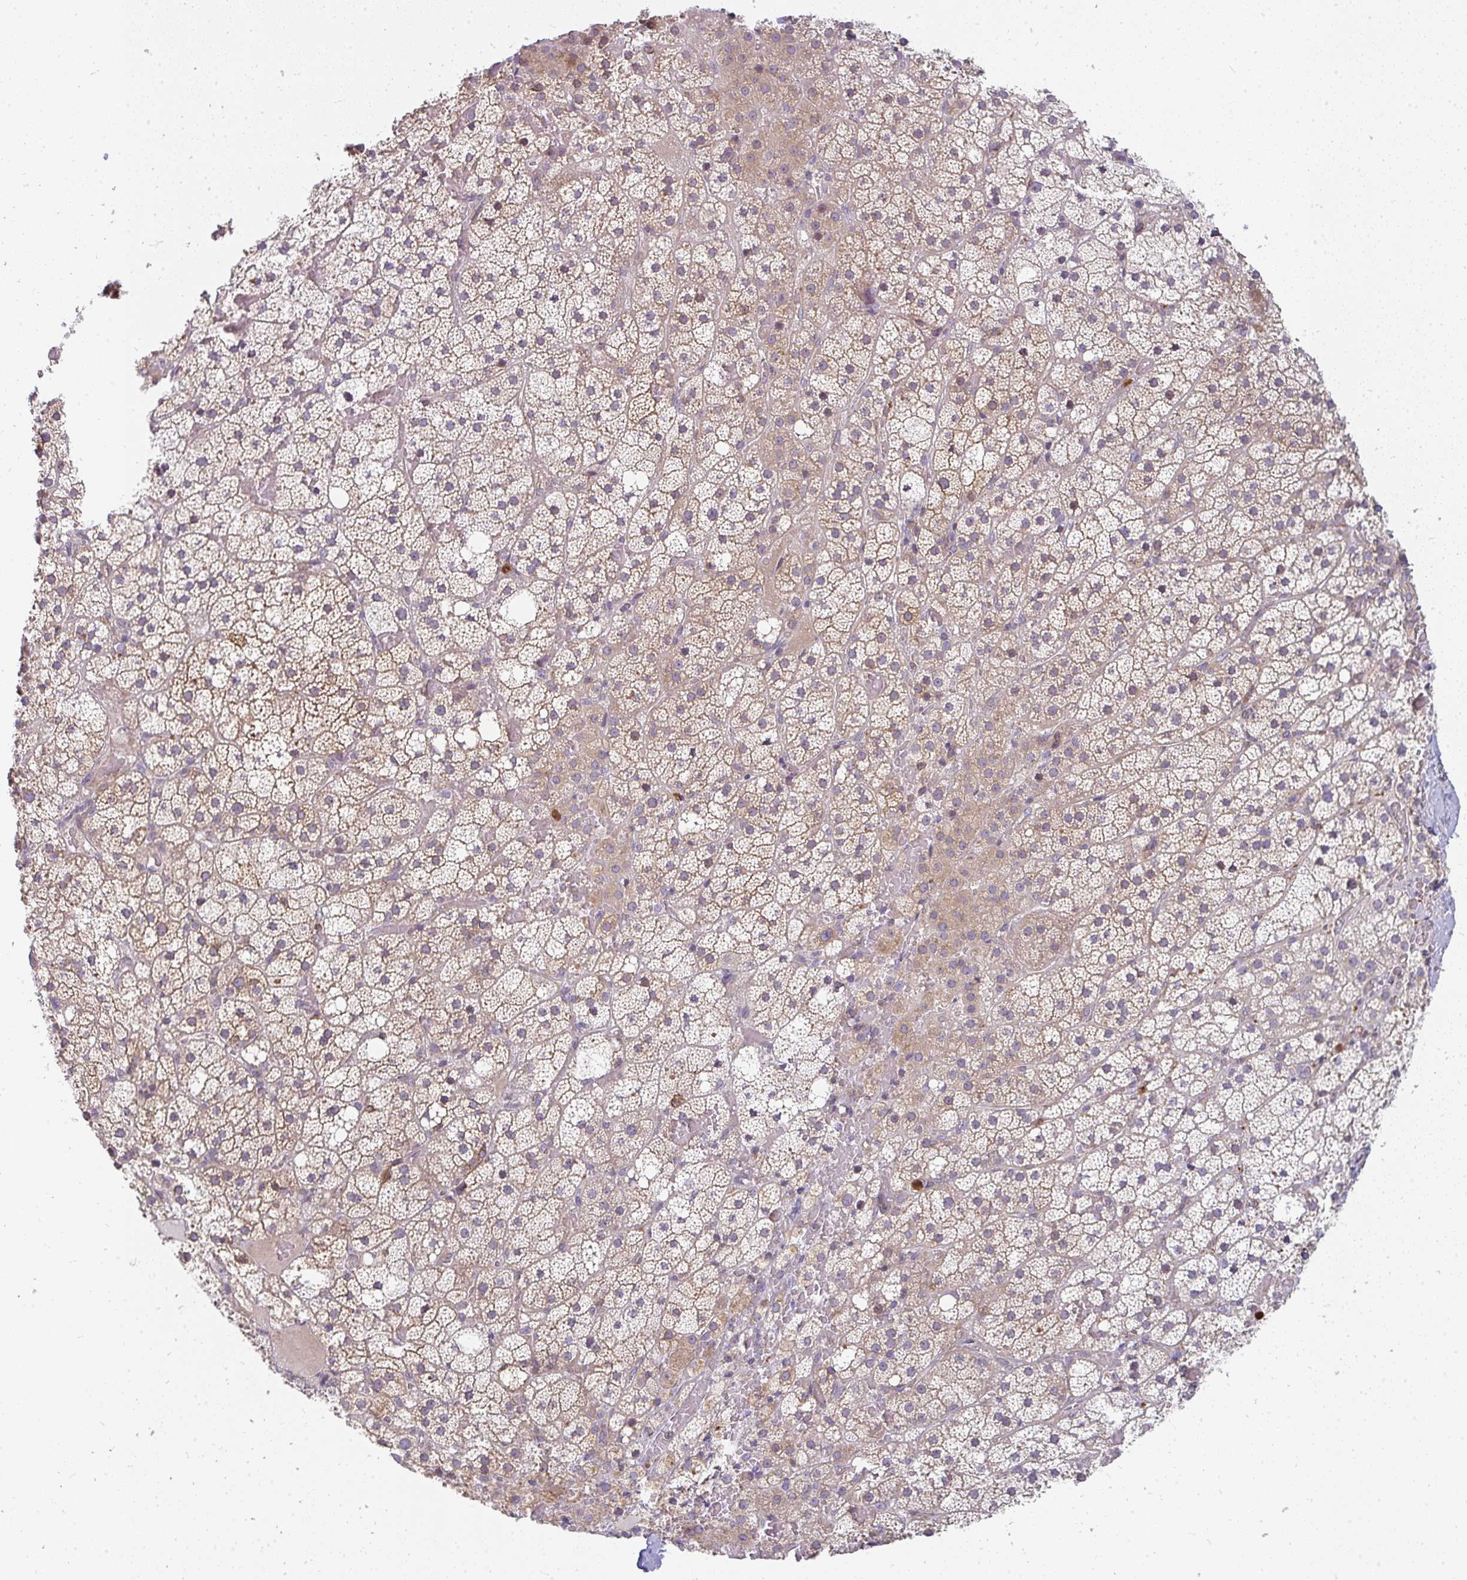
{"staining": {"intensity": "moderate", "quantity": "25%-75%", "location": "cytoplasmic/membranous"}, "tissue": "adrenal gland", "cell_type": "Glandular cells", "image_type": "normal", "snomed": [{"axis": "morphology", "description": "Normal tissue, NOS"}, {"axis": "topography", "description": "Adrenal gland"}], "caption": "IHC staining of unremarkable adrenal gland, which demonstrates medium levels of moderate cytoplasmic/membranous positivity in approximately 25%-75% of glandular cells indicating moderate cytoplasmic/membranous protein staining. The staining was performed using DAB (3,3'-diaminobenzidine) (brown) for protein detection and nuclei were counterstained in hematoxylin (blue).", "gene": "CSF3R", "patient": {"sex": "male", "age": 53}}